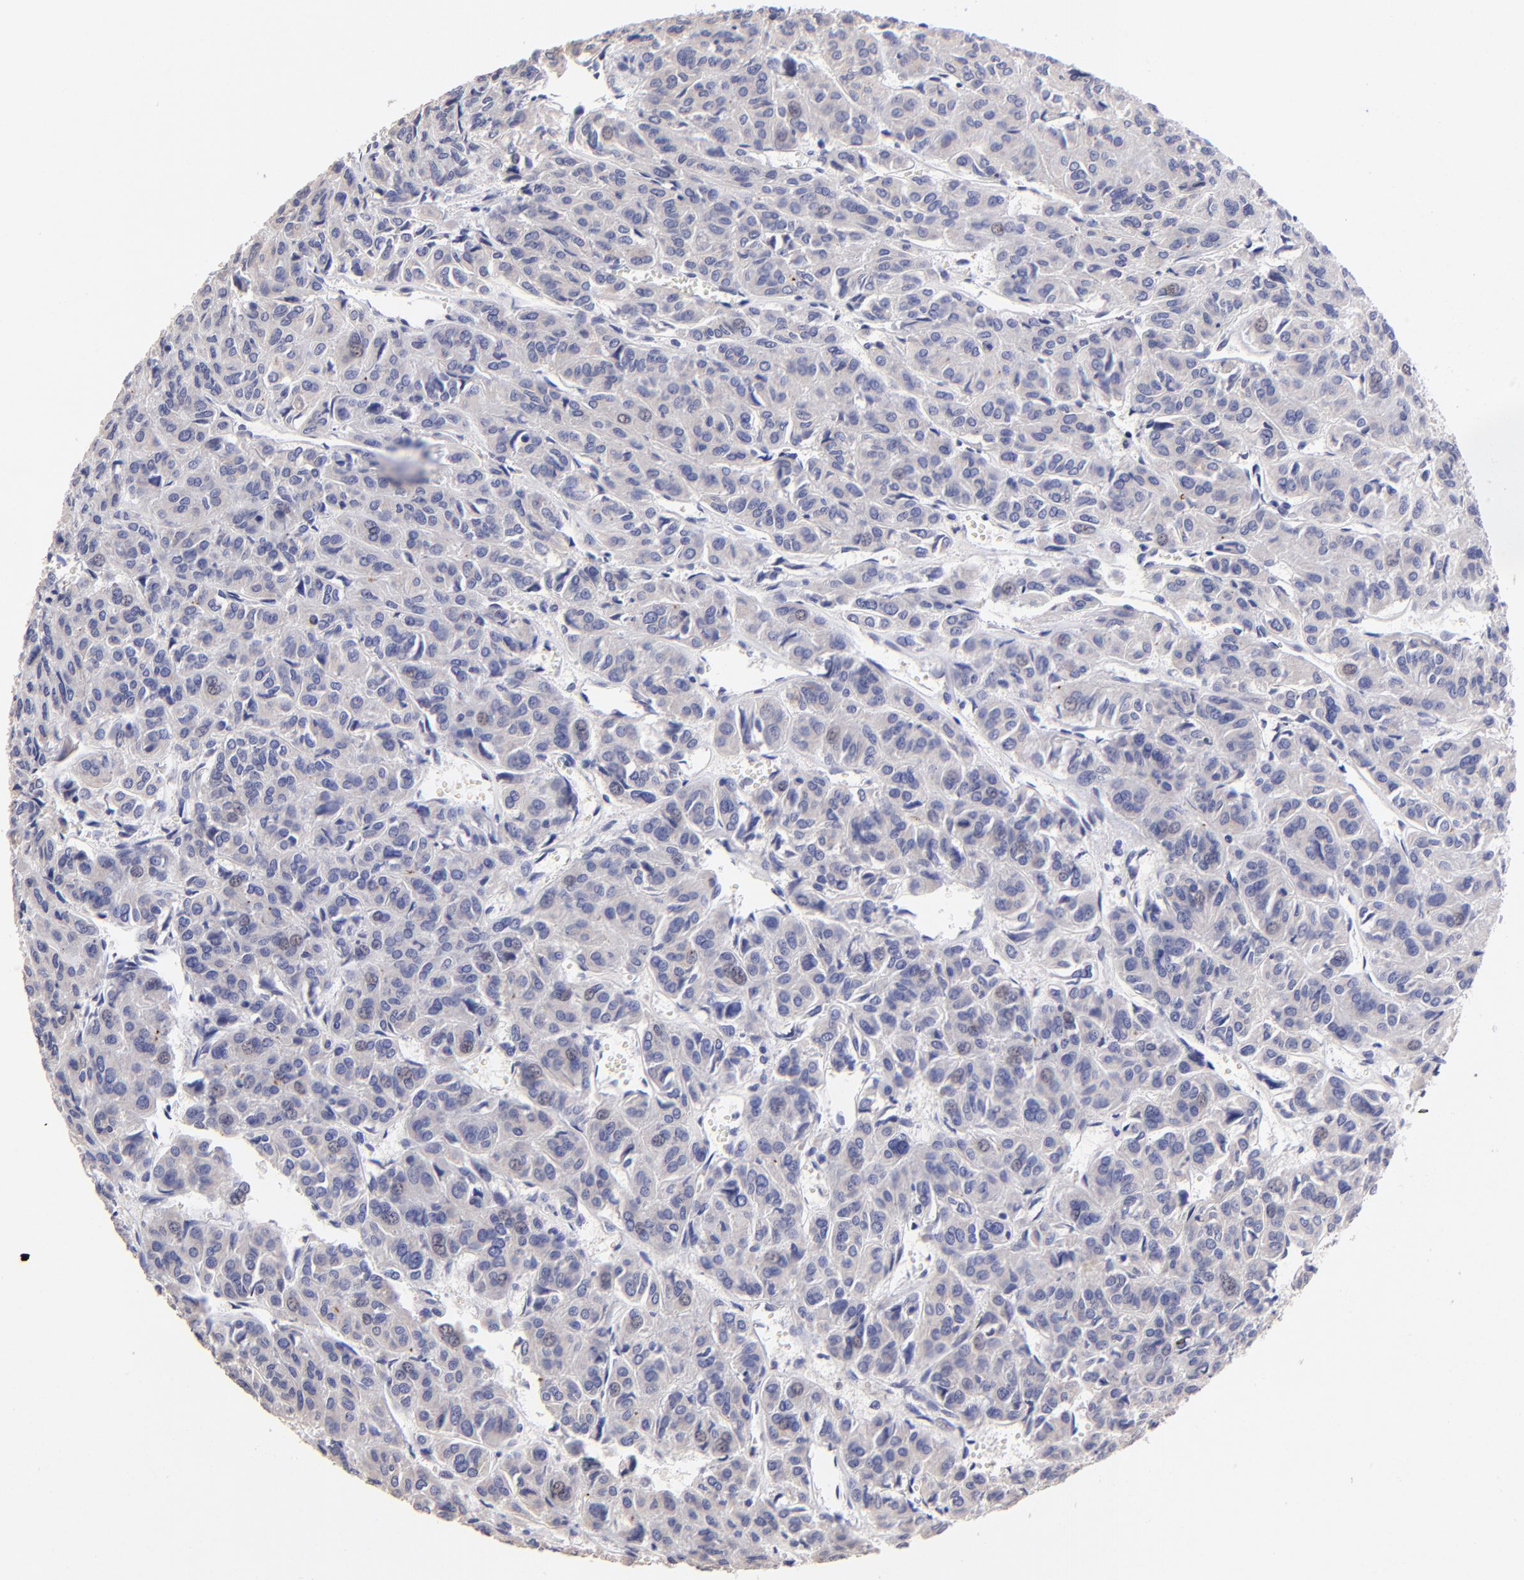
{"staining": {"intensity": "weak", "quantity": ">75%", "location": "cytoplasmic/membranous"}, "tissue": "thyroid cancer", "cell_type": "Tumor cells", "image_type": "cancer", "snomed": [{"axis": "morphology", "description": "Follicular adenoma carcinoma, NOS"}, {"axis": "topography", "description": "Thyroid gland"}], "caption": "Thyroid follicular adenoma carcinoma tissue reveals weak cytoplasmic/membranous expression in approximately >75% of tumor cells", "gene": "DNMT1", "patient": {"sex": "female", "age": 71}}